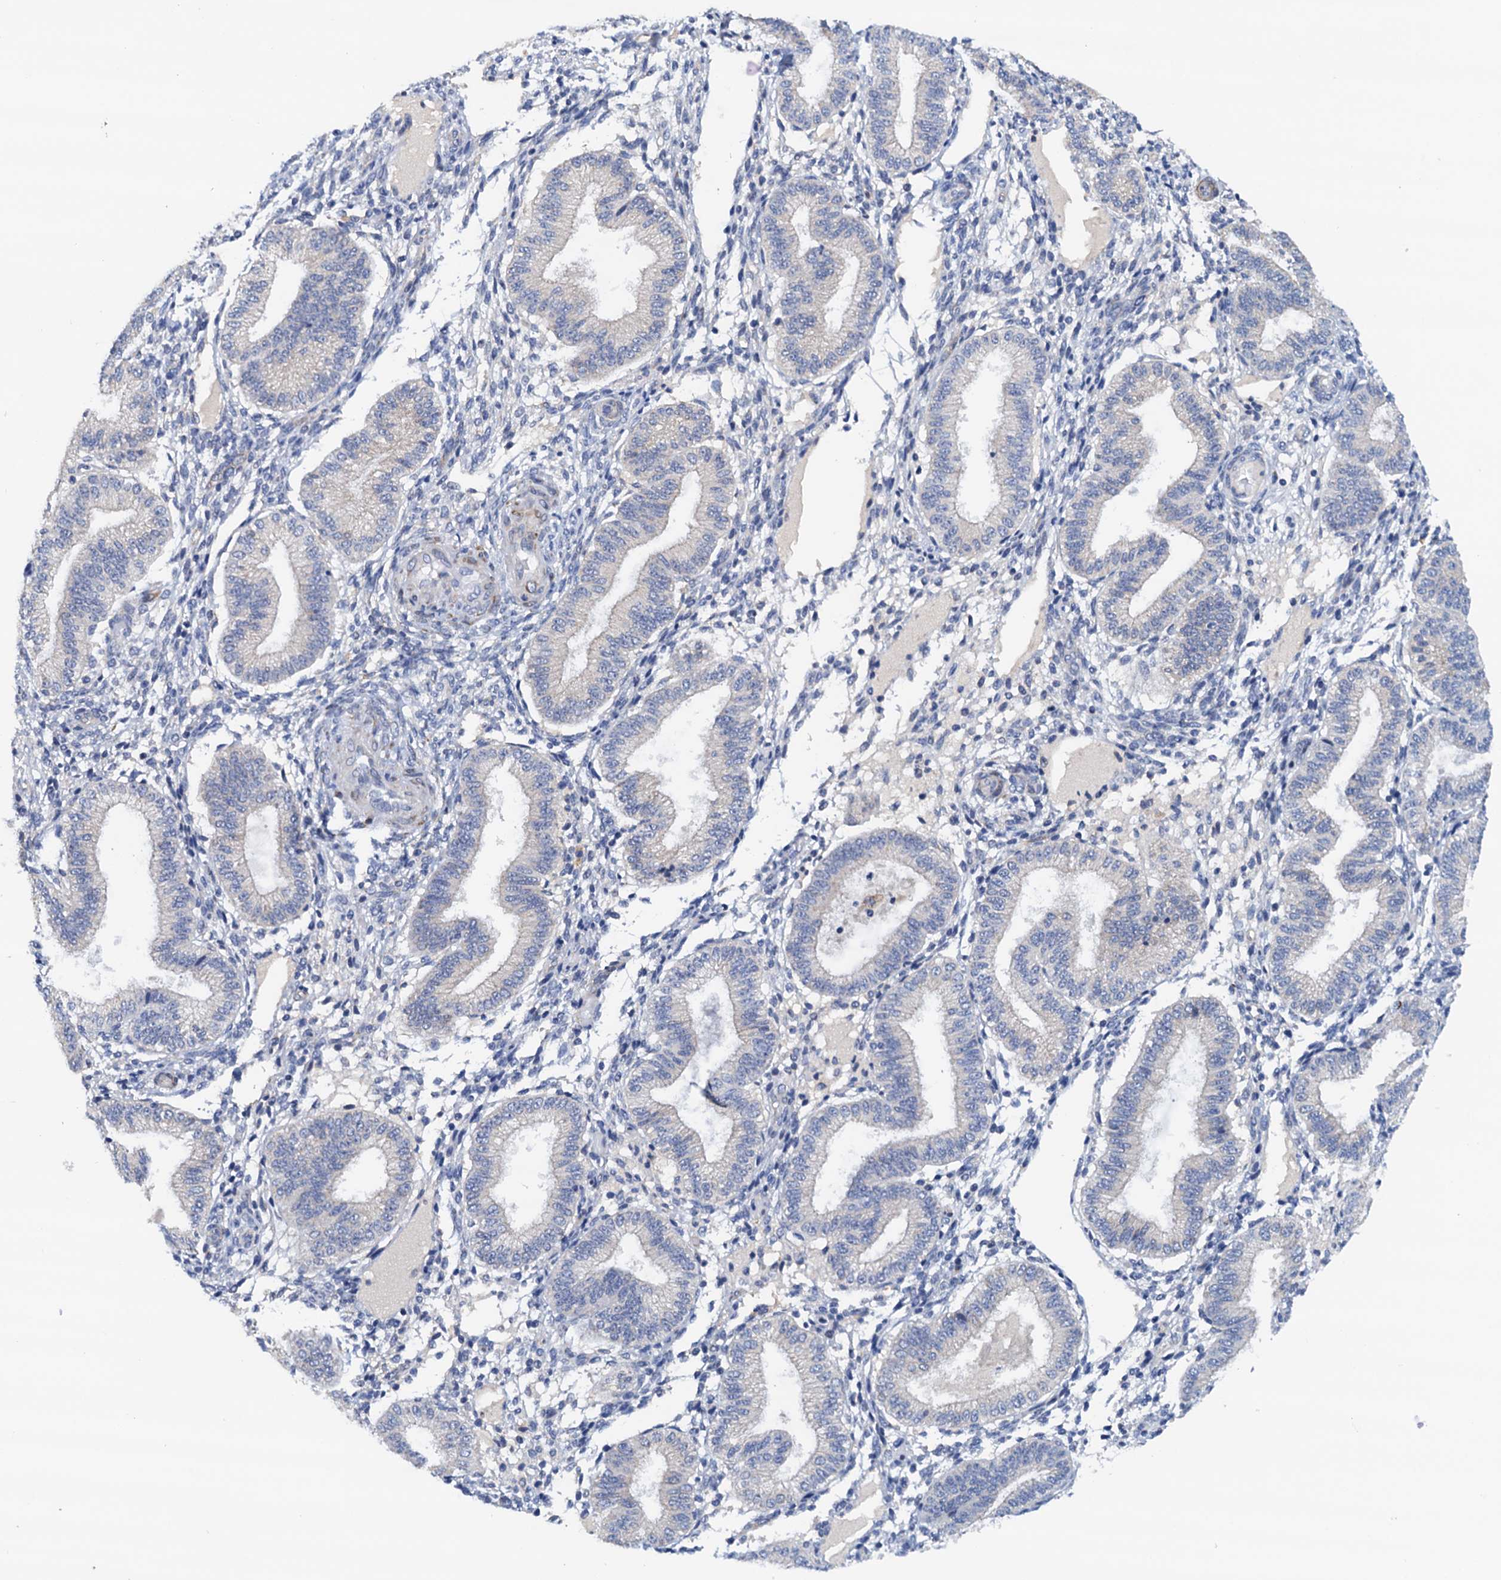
{"staining": {"intensity": "negative", "quantity": "none", "location": "none"}, "tissue": "endometrium", "cell_type": "Cells in endometrial stroma", "image_type": "normal", "snomed": [{"axis": "morphology", "description": "Normal tissue, NOS"}, {"axis": "topography", "description": "Endometrium"}], "caption": "A high-resolution photomicrograph shows IHC staining of normal endometrium, which exhibits no significant expression in cells in endometrial stroma.", "gene": "RASSF9", "patient": {"sex": "female", "age": 39}}